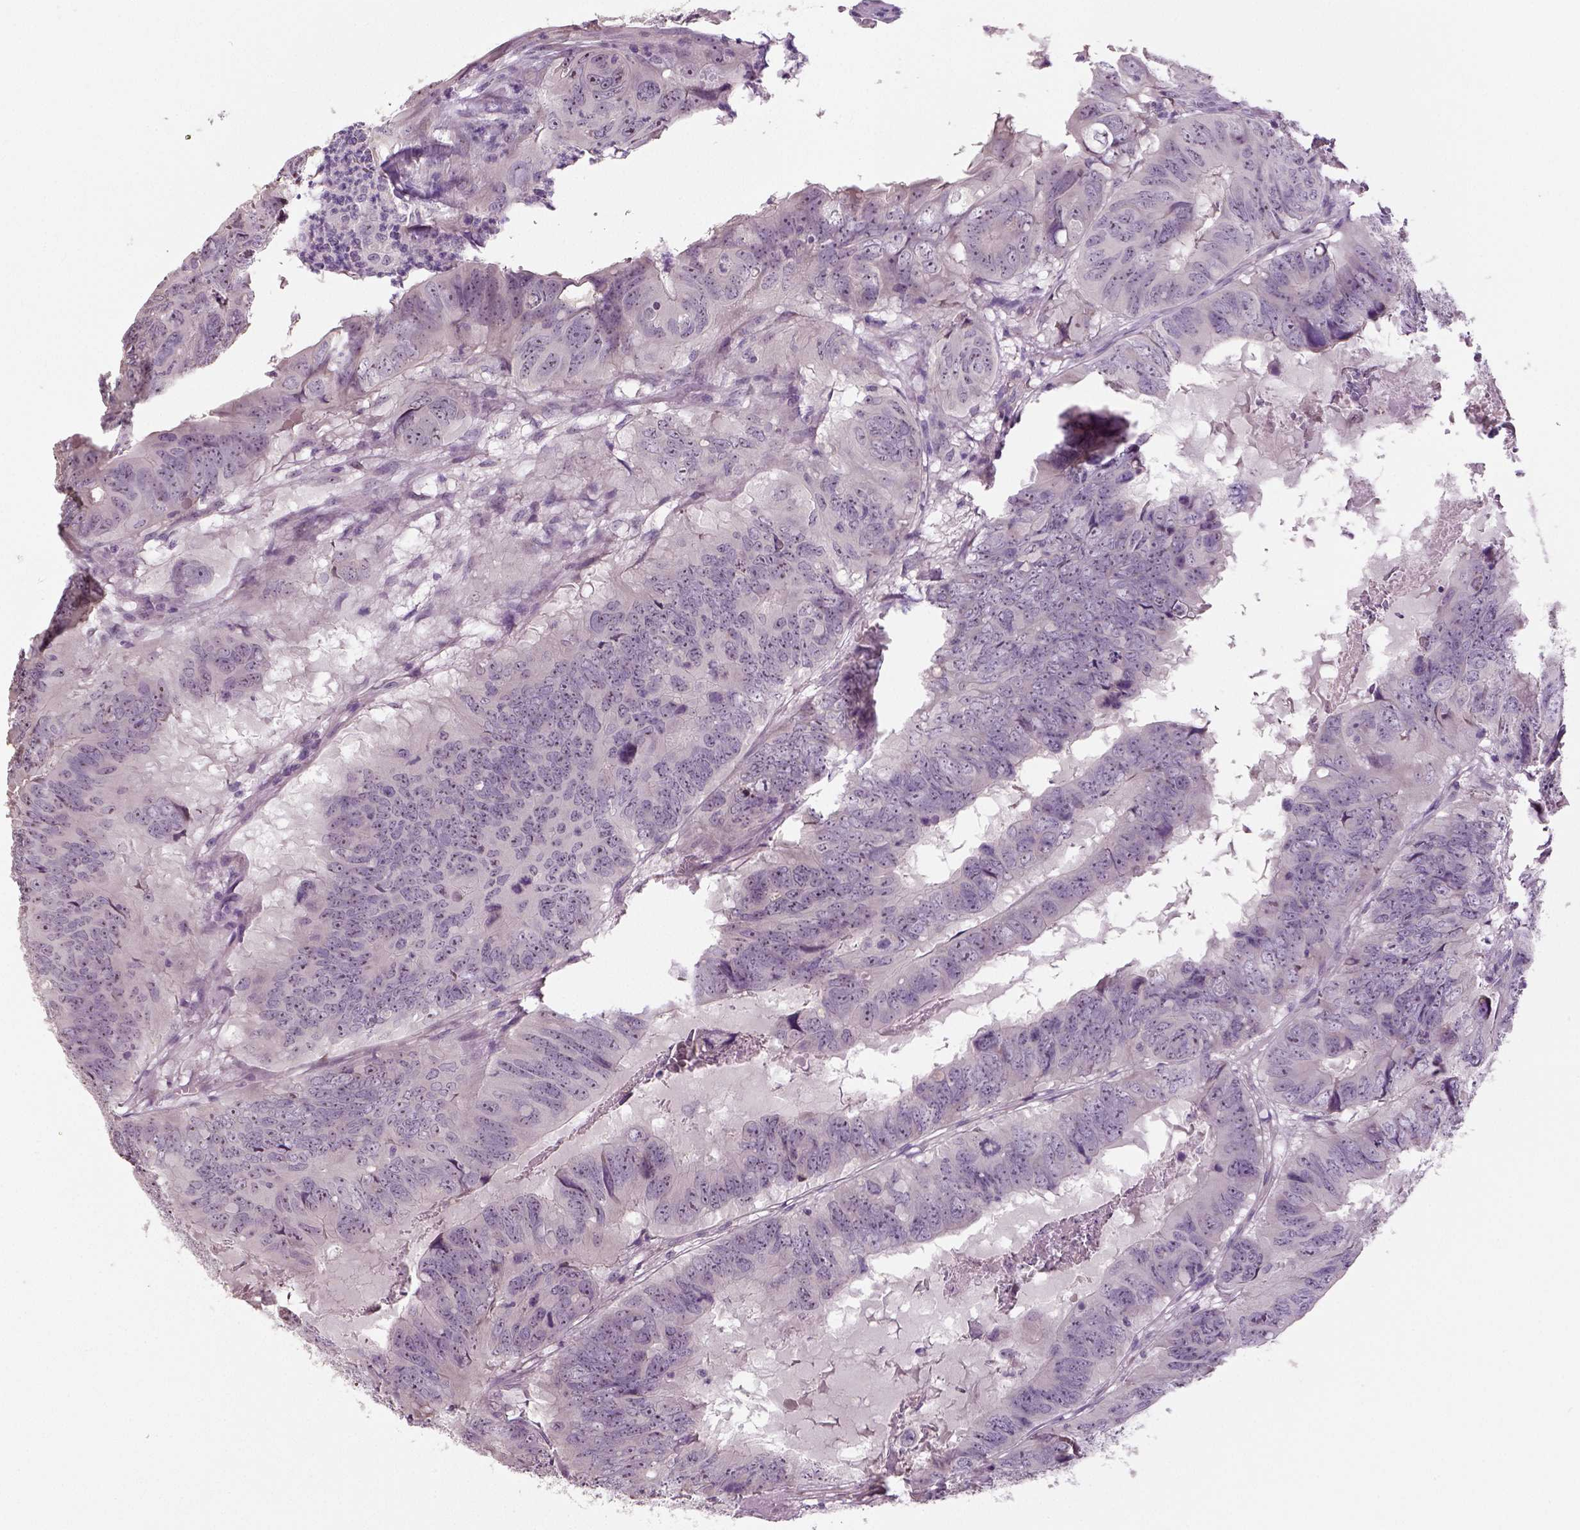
{"staining": {"intensity": "negative", "quantity": "none", "location": "none"}, "tissue": "colorectal cancer", "cell_type": "Tumor cells", "image_type": "cancer", "snomed": [{"axis": "morphology", "description": "Adenocarcinoma, NOS"}, {"axis": "topography", "description": "Colon"}], "caption": "This is an immunohistochemistry image of human colorectal cancer. There is no positivity in tumor cells.", "gene": "NECAB1", "patient": {"sex": "male", "age": 79}}